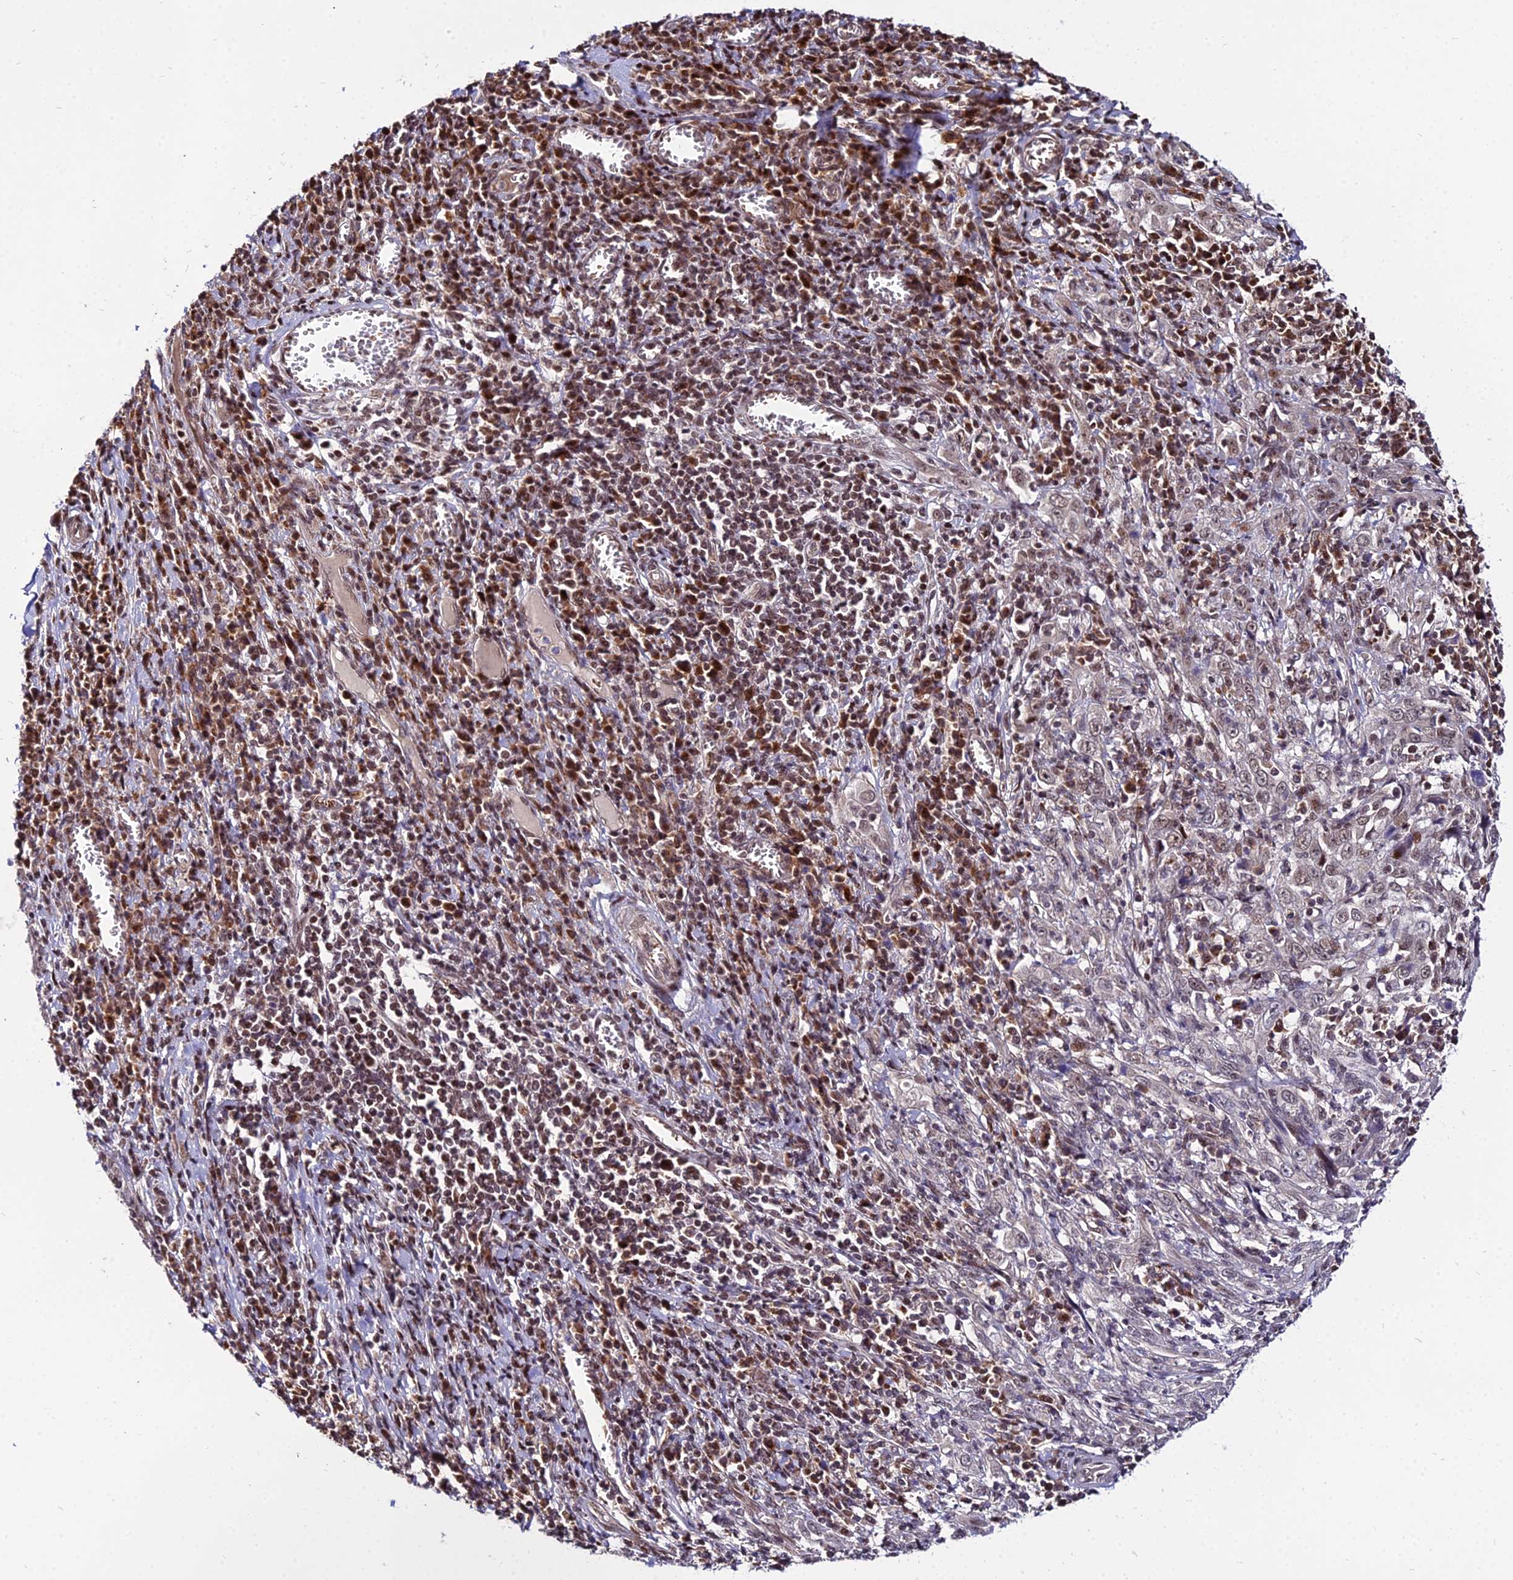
{"staining": {"intensity": "weak", "quantity": "<25%", "location": "nuclear"}, "tissue": "cervical cancer", "cell_type": "Tumor cells", "image_type": "cancer", "snomed": [{"axis": "morphology", "description": "Squamous cell carcinoma, NOS"}, {"axis": "topography", "description": "Cervix"}], "caption": "Histopathology image shows no protein expression in tumor cells of cervical squamous cell carcinoma tissue.", "gene": "CIB3", "patient": {"sex": "female", "age": 46}}